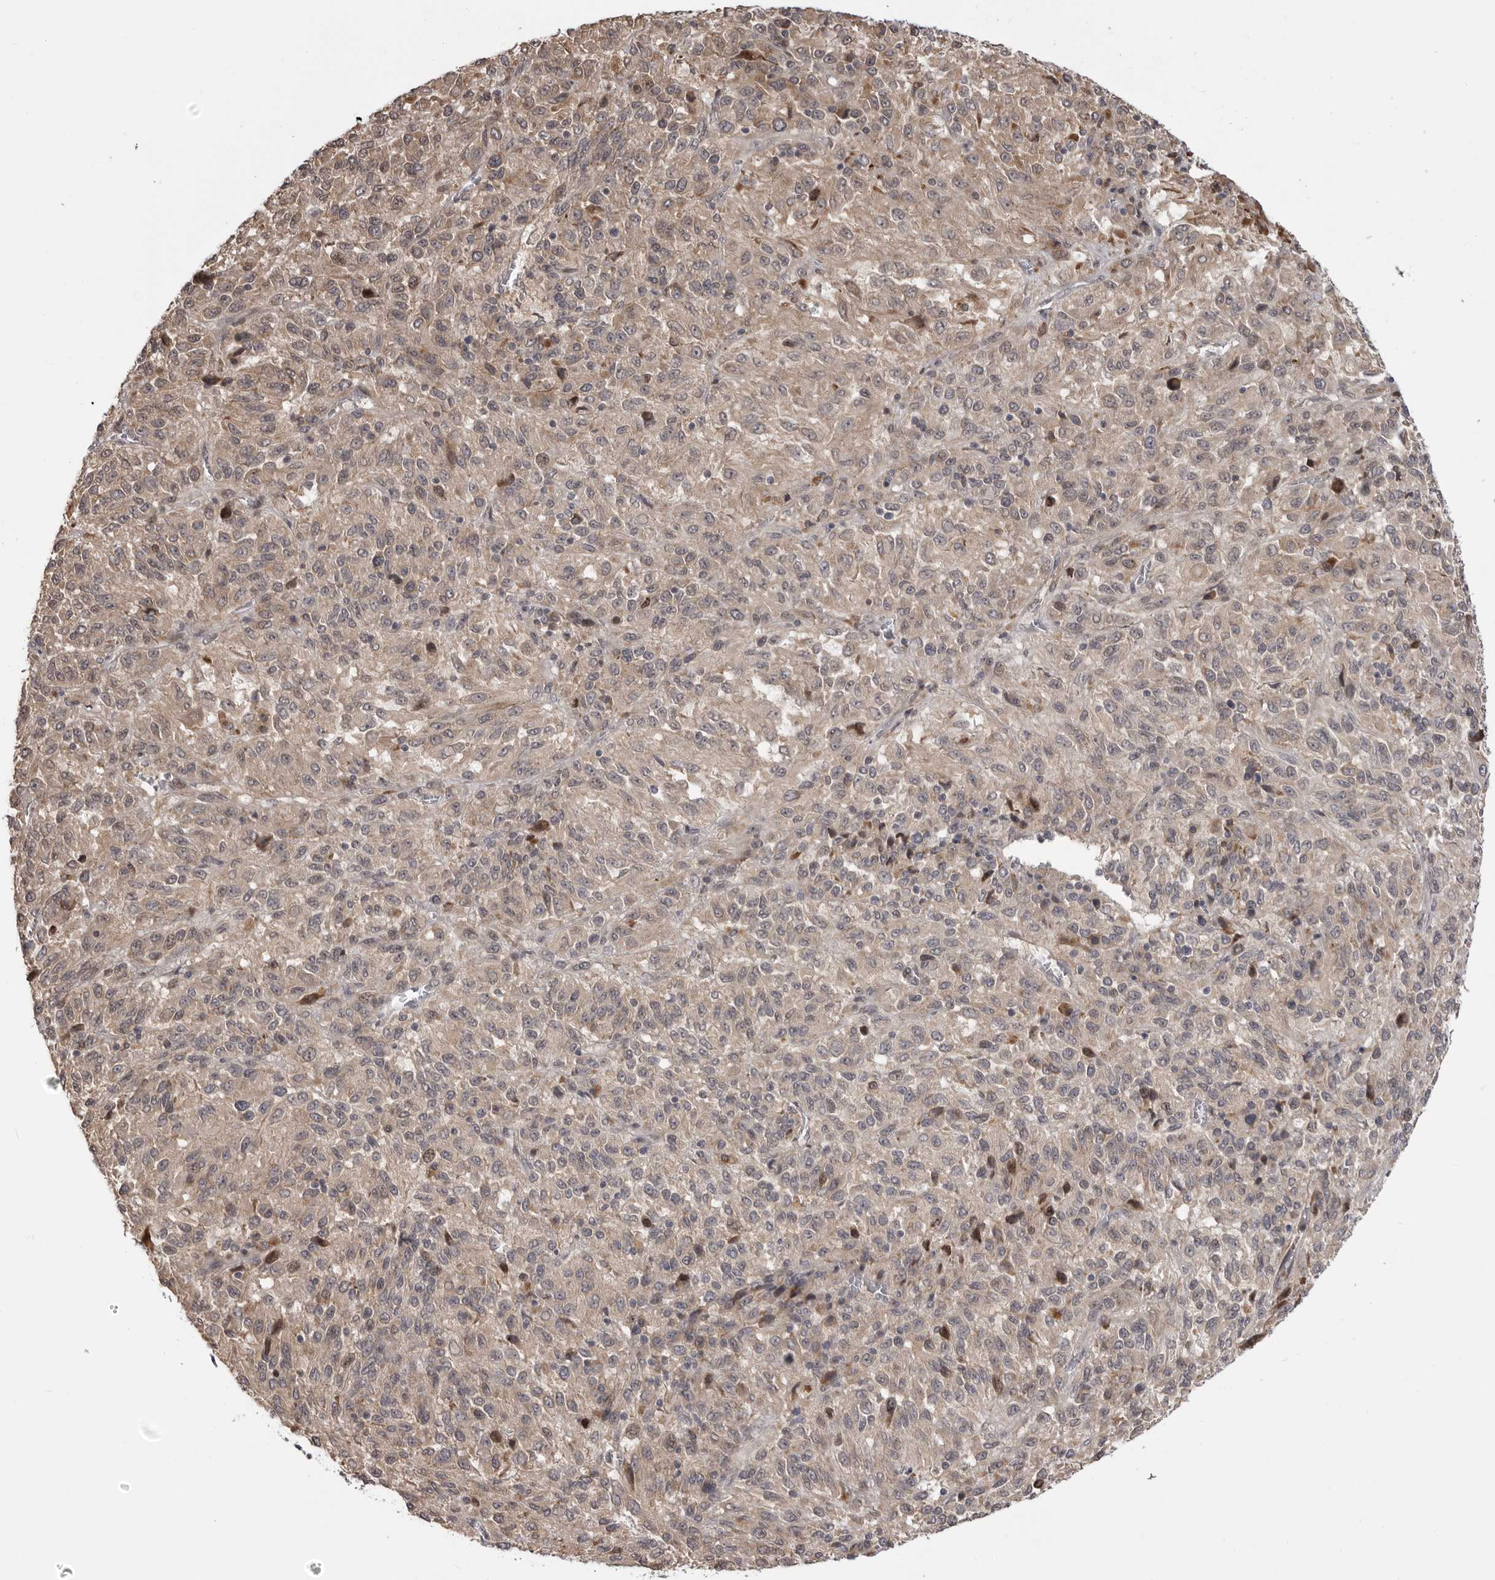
{"staining": {"intensity": "weak", "quantity": ">75%", "location": "cytoplasmic/membranous"}, "tissue": "melanoma", "cell_type": "Tumor cells", "image_type": "cancer", "snomed": [{"axis": "morphology", "description": "Malignant melanoma, Metastatic site"}, {"axis": "topography", "description": "Lung"}], "caption": "The immunohistochemical stain highlights weak cytoplasmic/membranous staining in tumor cells of melanoma tissue. (brown staining indicates protein expression, while blue staining denotes nuclei).", "gene": "PTK2B", "patient": {"sex": "male", "age": 64}}